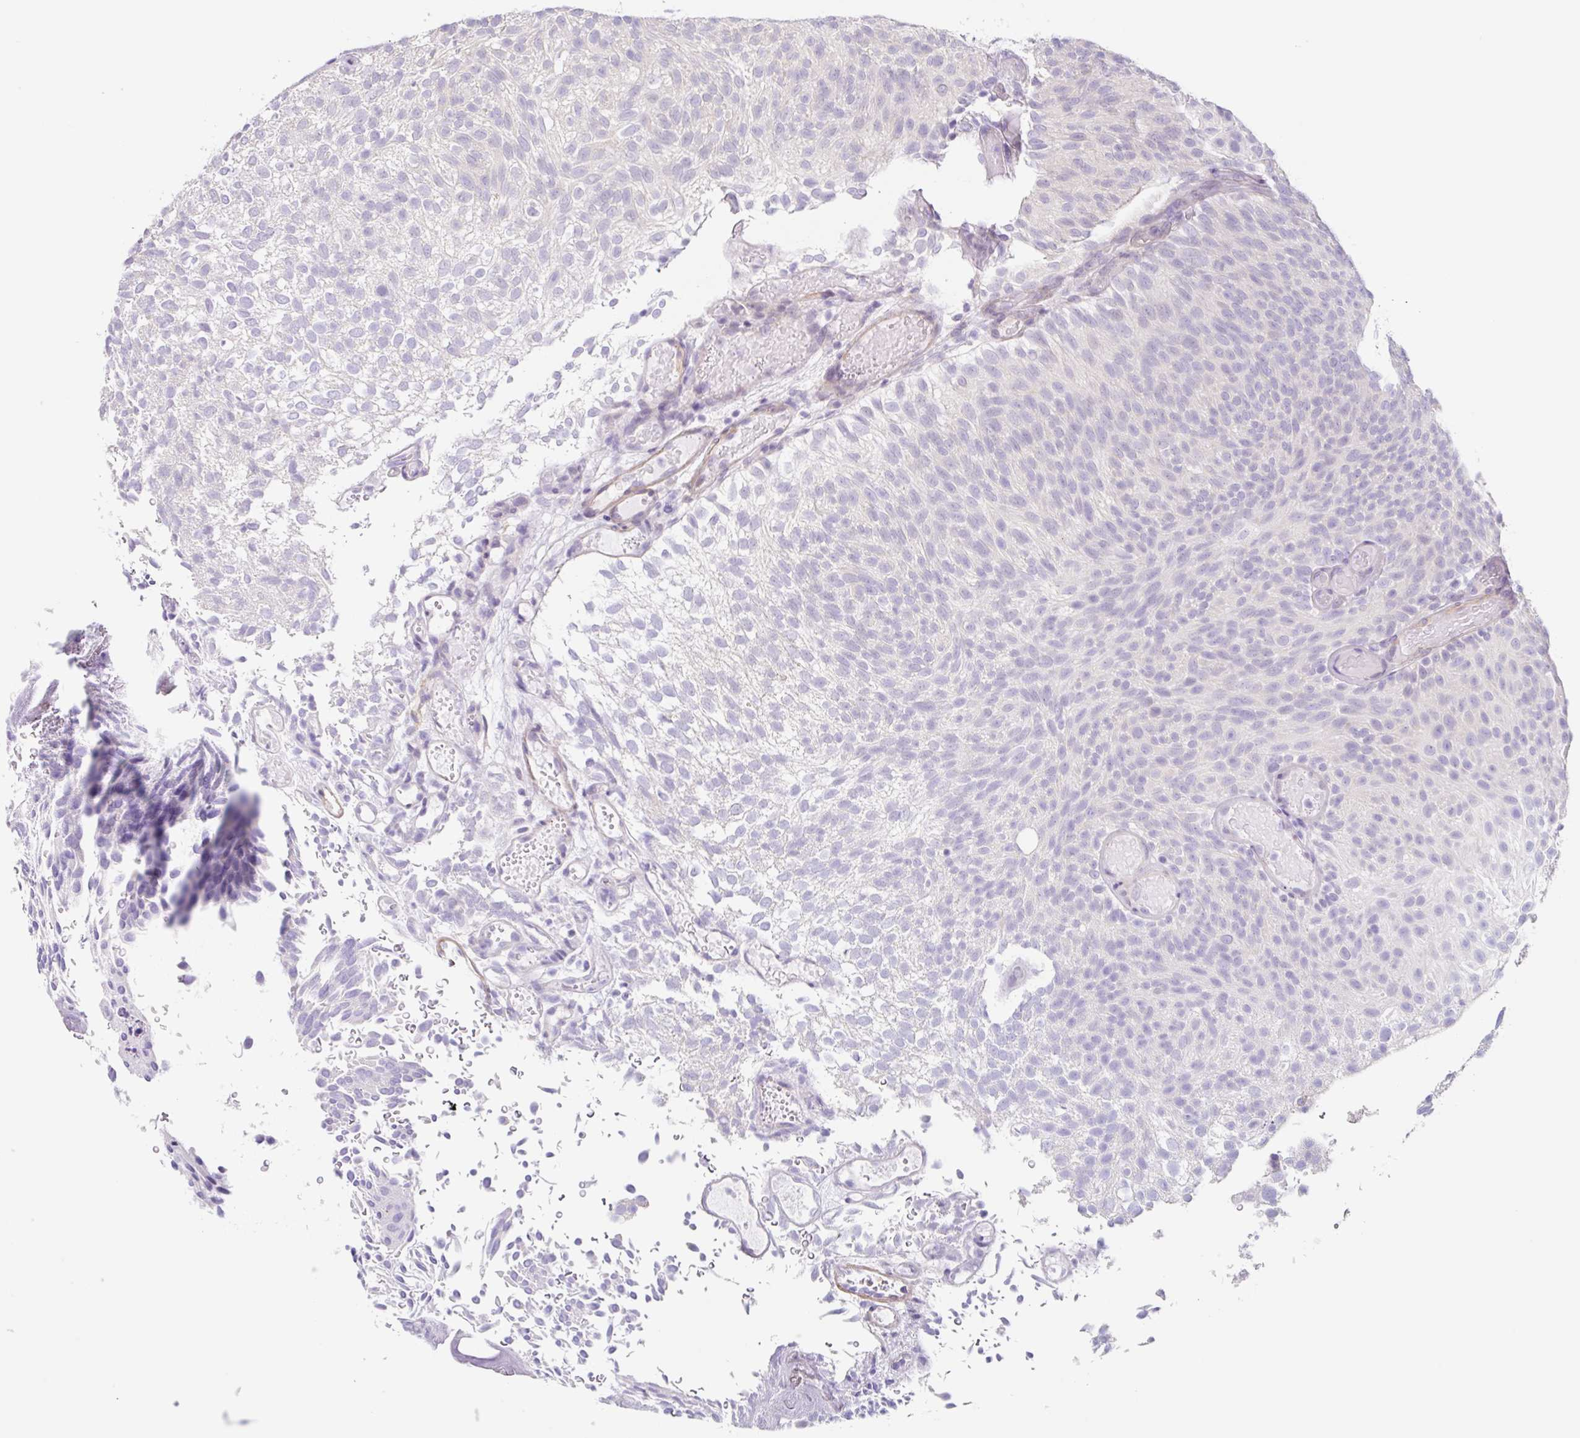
{"staining": {"intensity": "negative", "quantity": "none", "location": "none"}, "tissue": "urothelial cancer", "cell_type": "Tumor cells", "image_type": "cancer", "snomed": [{"axis": "morphology", "description": "Urothelial carcinoma, Low grade"}, {"axis": "topography", "description": "Urinary bladder"}], "caption": "Immunohistochemistry photomicrograph of neoplastic tissue: urothelial cancer stained with DAB (3,3'-diaminobenzidine) shows no significant protein expression in tumor cells. Brightfield microscopy of immunohistochemistry stained with DAB (brown) and hematoxylin (blue), captured at high magnification.", "gene": "DCAF17", "patient": {"sex": "male", "age": 78}}